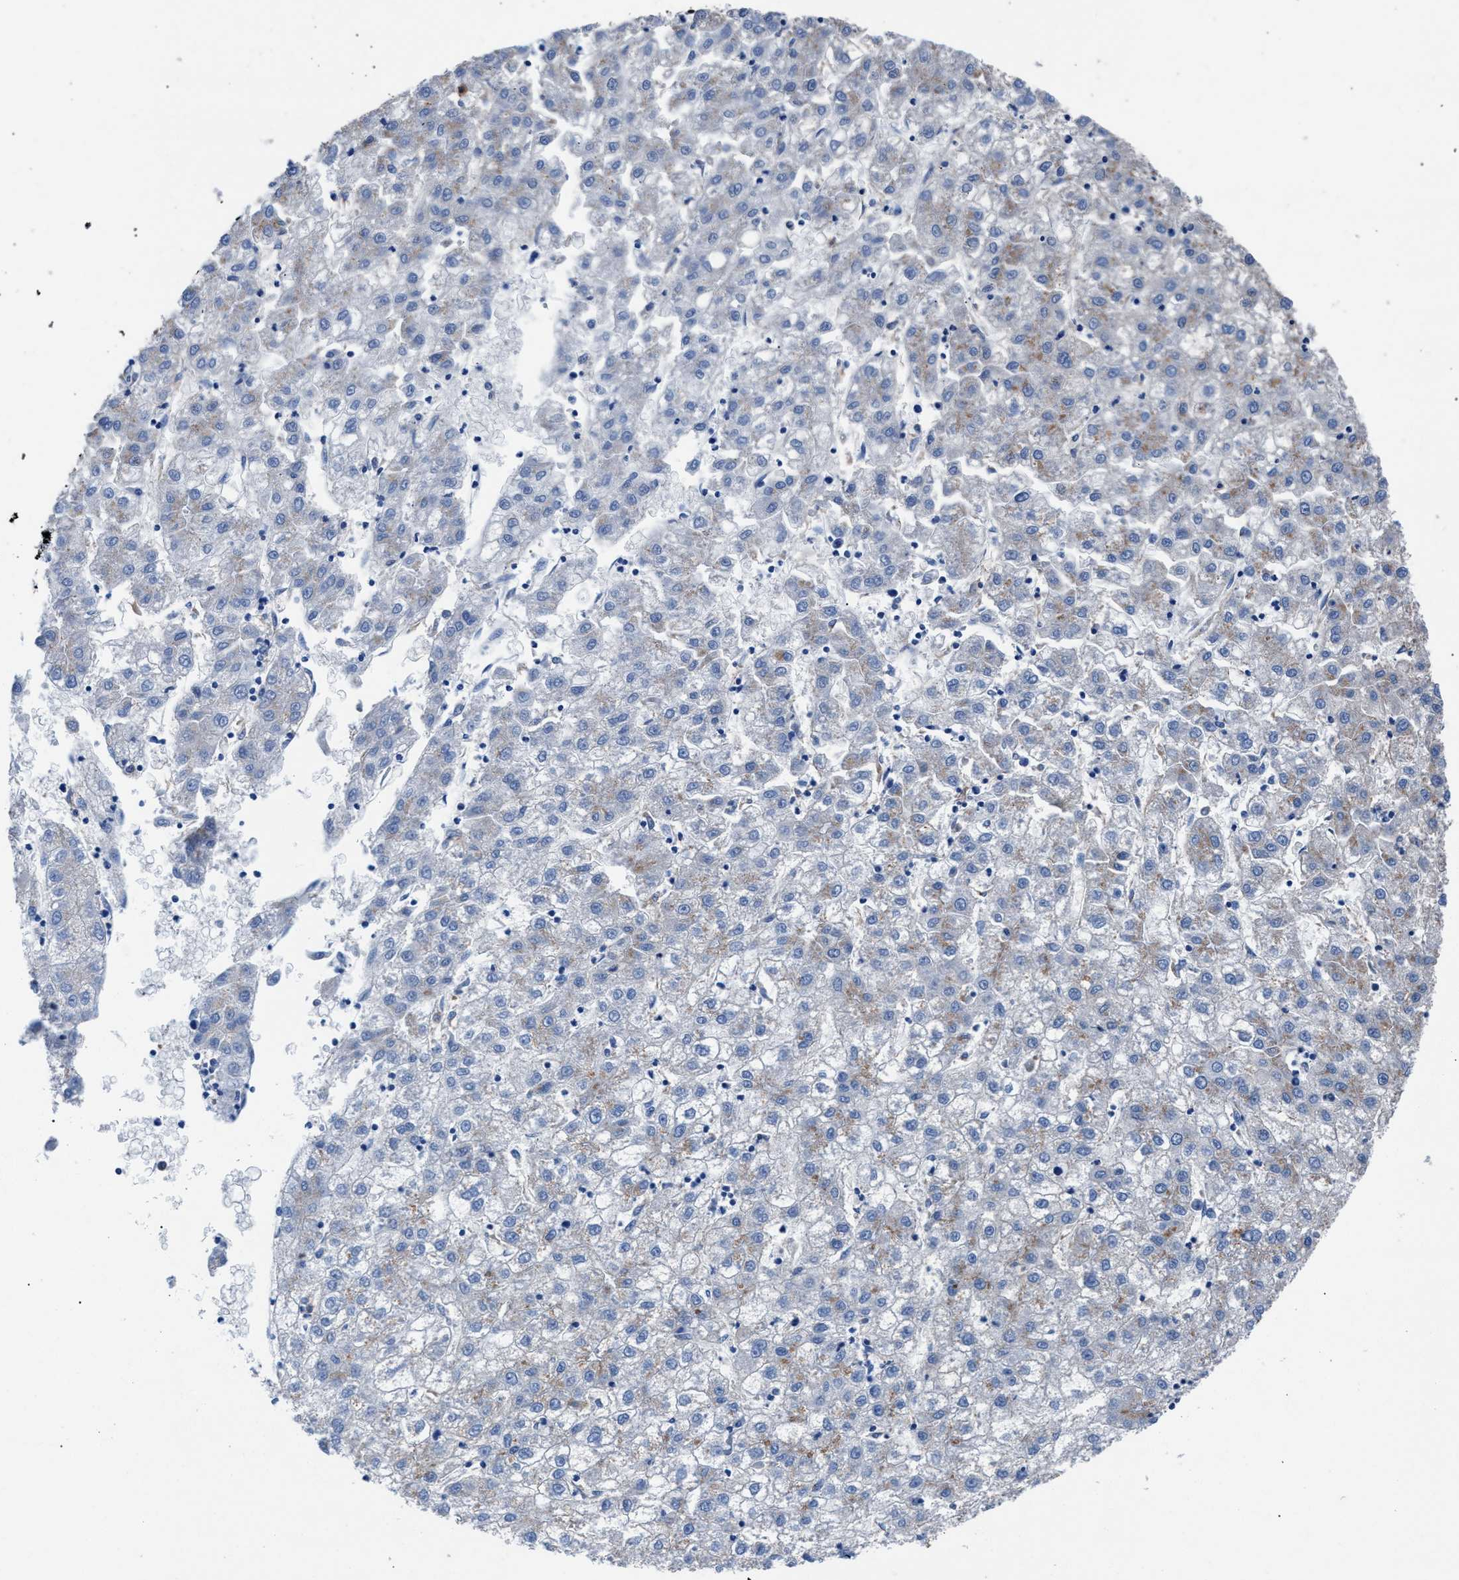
{"staining": {"intensity": "weak", "quantity": "<25%", "location": "cytoplasmic/membranous"}, "tissue": "liver cancer", "cell_type": "Tumor cells", "image_type": "cancer", "snomed": [{"axis": "morphology", "description": "Carcinoma, Hepatocellular, NOS"}, {"axis": "topography", "description": "Liver"}], "caption": "A histopathology image of human liver hepatocellular carcinoma is negative for staining in tumor cells.", "gene": "ATP6V0A1", "patient": {"sex": "male", "age": 72}}